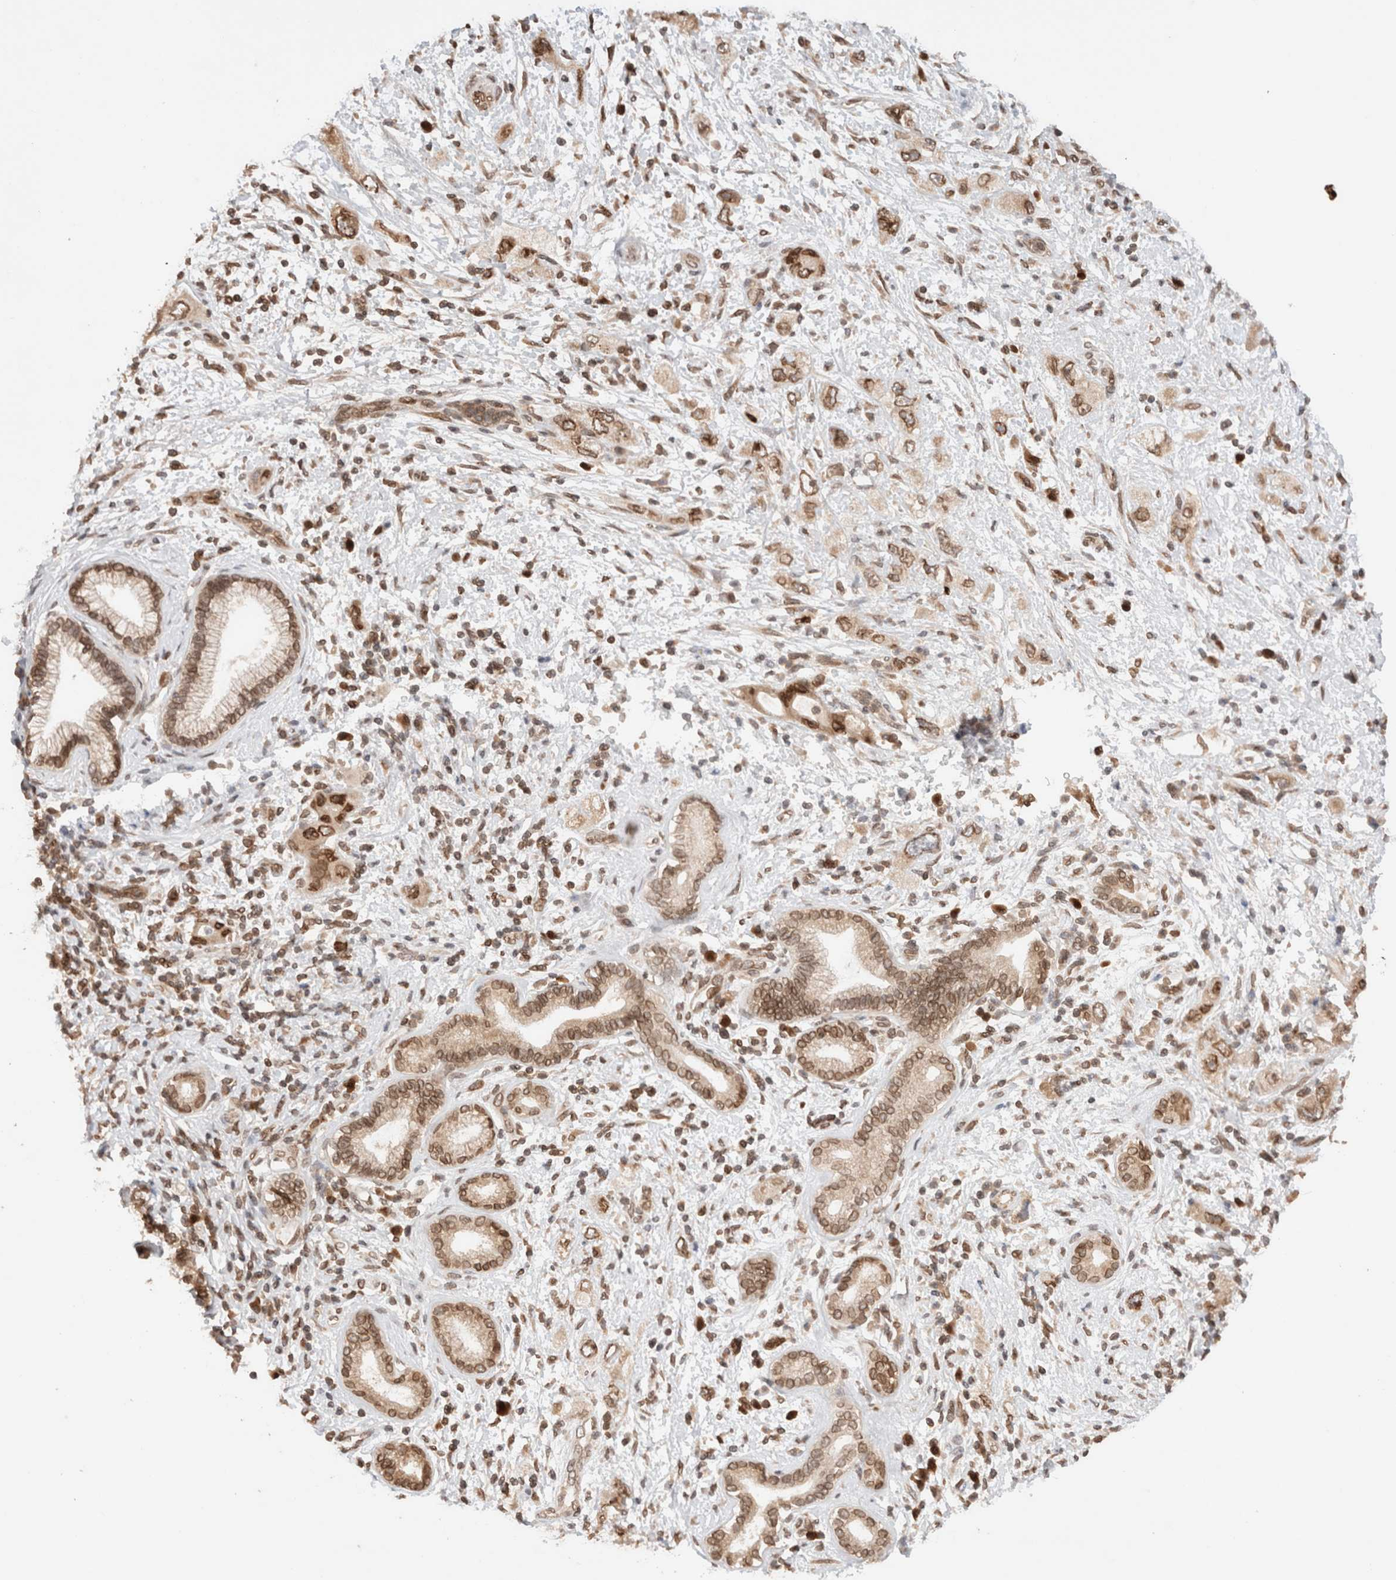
{"staining": {"intensity": "moderate", "quantity": ">75%", "location": "cytoplasmic/membranous,nuclear"}, "tissue": "pancreatic cancer", "cell_type": "Tumor cells", "image_type": "cancer", "snomed": [{"axis": "morphology", "description": "Adenocarcinoma, NOS"}, {"axis": "topography", "description": "Pancreas"}], "caption": "A medium amount of moderate cytoplasmic/membranous and nuclear expression is appreciated in about >75% of tumor cells in pancreatic cancer (adenocarcinoma) tissue. (brown staining indicates protein expression, while blue staining denotes nuclei).", "gene": "TPR", "patient": {"sex": "female", "age": 73}}